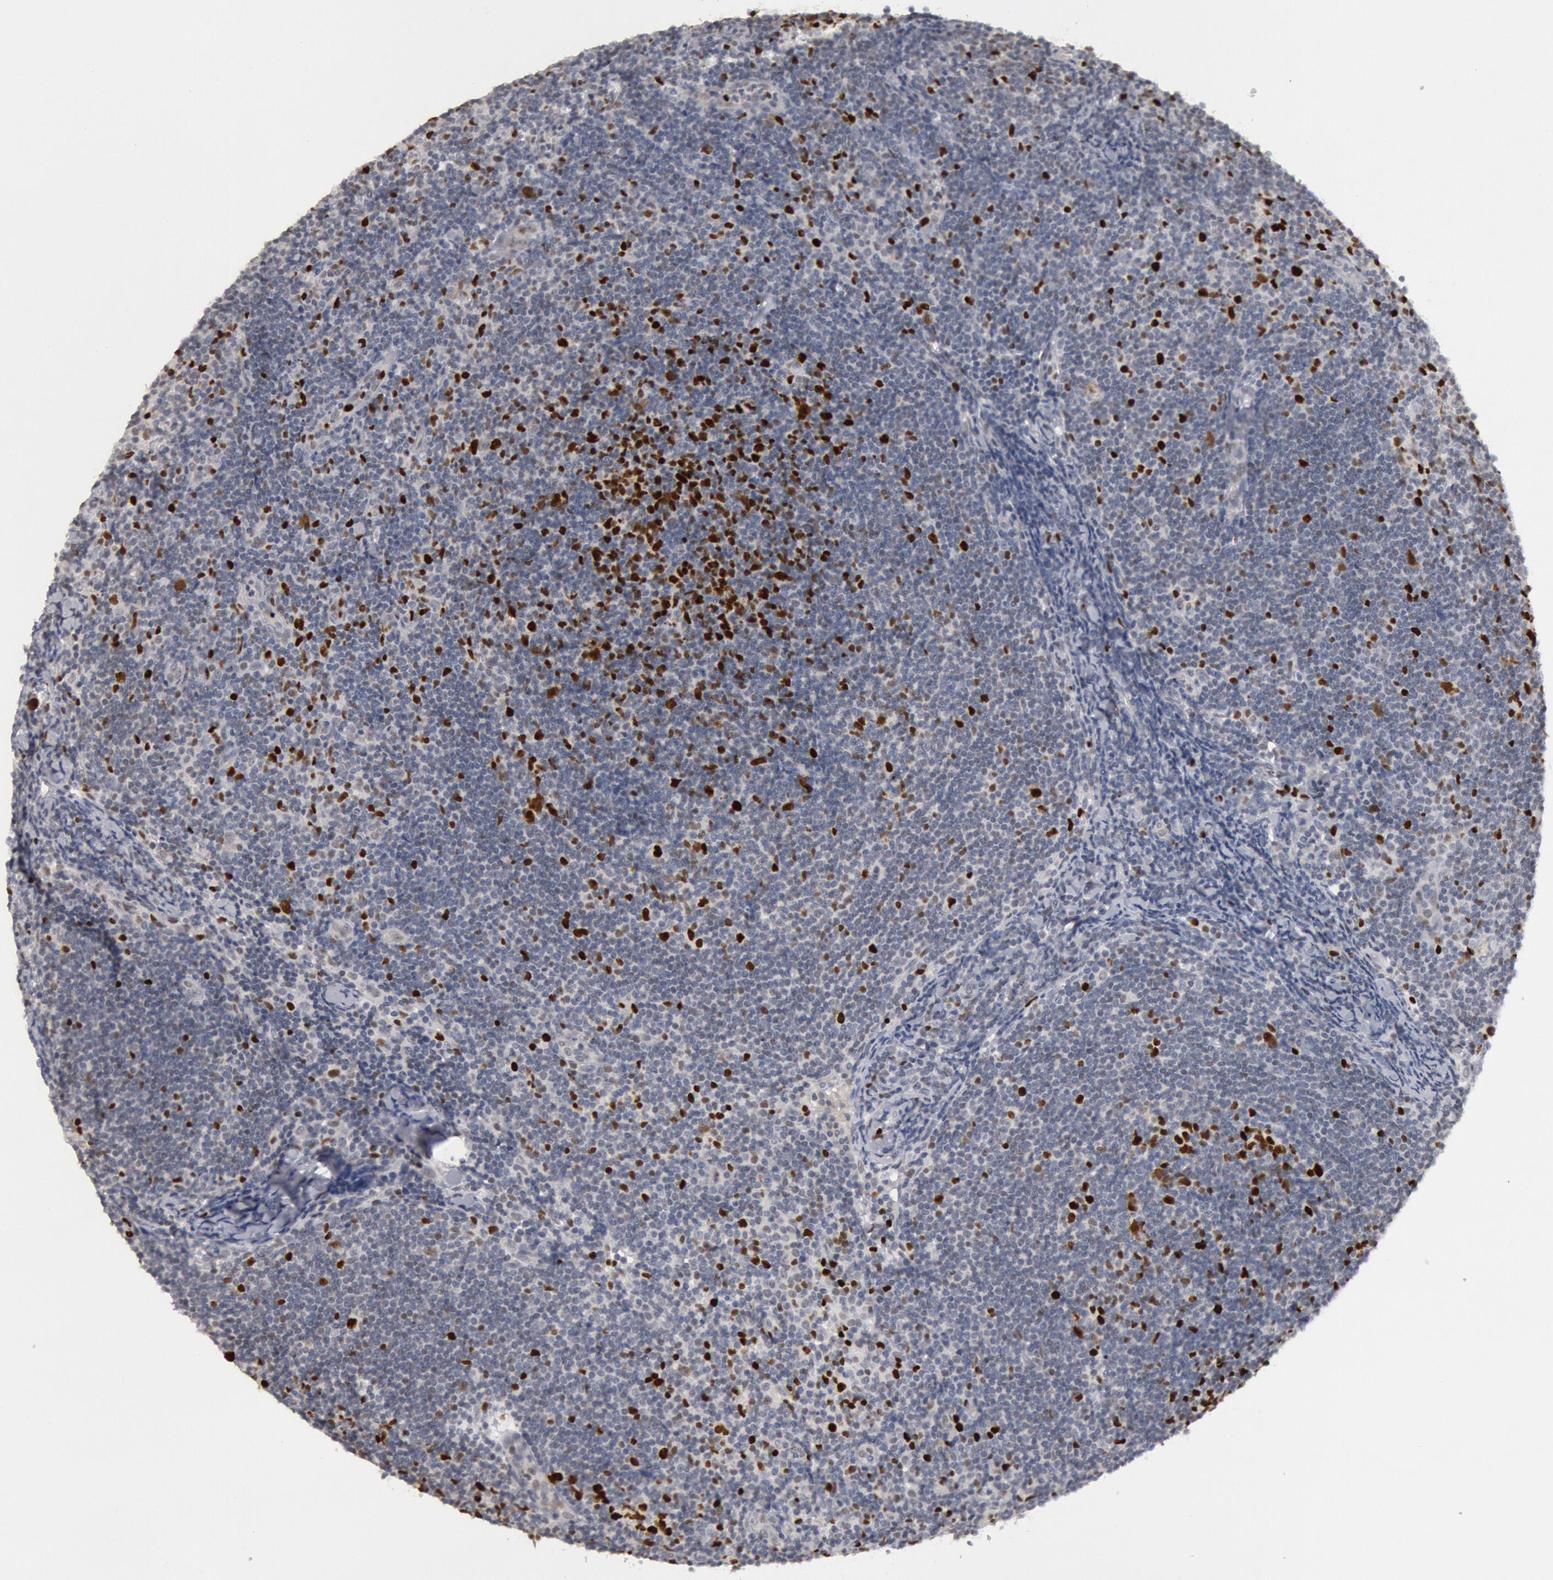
{"staining": {"intensity": "strong", "quantity": ">75%", "location": "nuclear"}, "tissue": "lymphoma", "cell_type": "Tumor cells", "image_type": "cancer", "snomed": [{"axis": "morphology", "description": "Malignant lymphoma, non-Hodgkin's type, Low grade"}, {"axis": "topography", "description": "Lymph node"}], "caption": "Strong nuclear protein staining is identified in approximately >75% of tumor cells in lymphoma.", "gene": "WDHD1", "patient": {"sex": "male", "age": 49}}